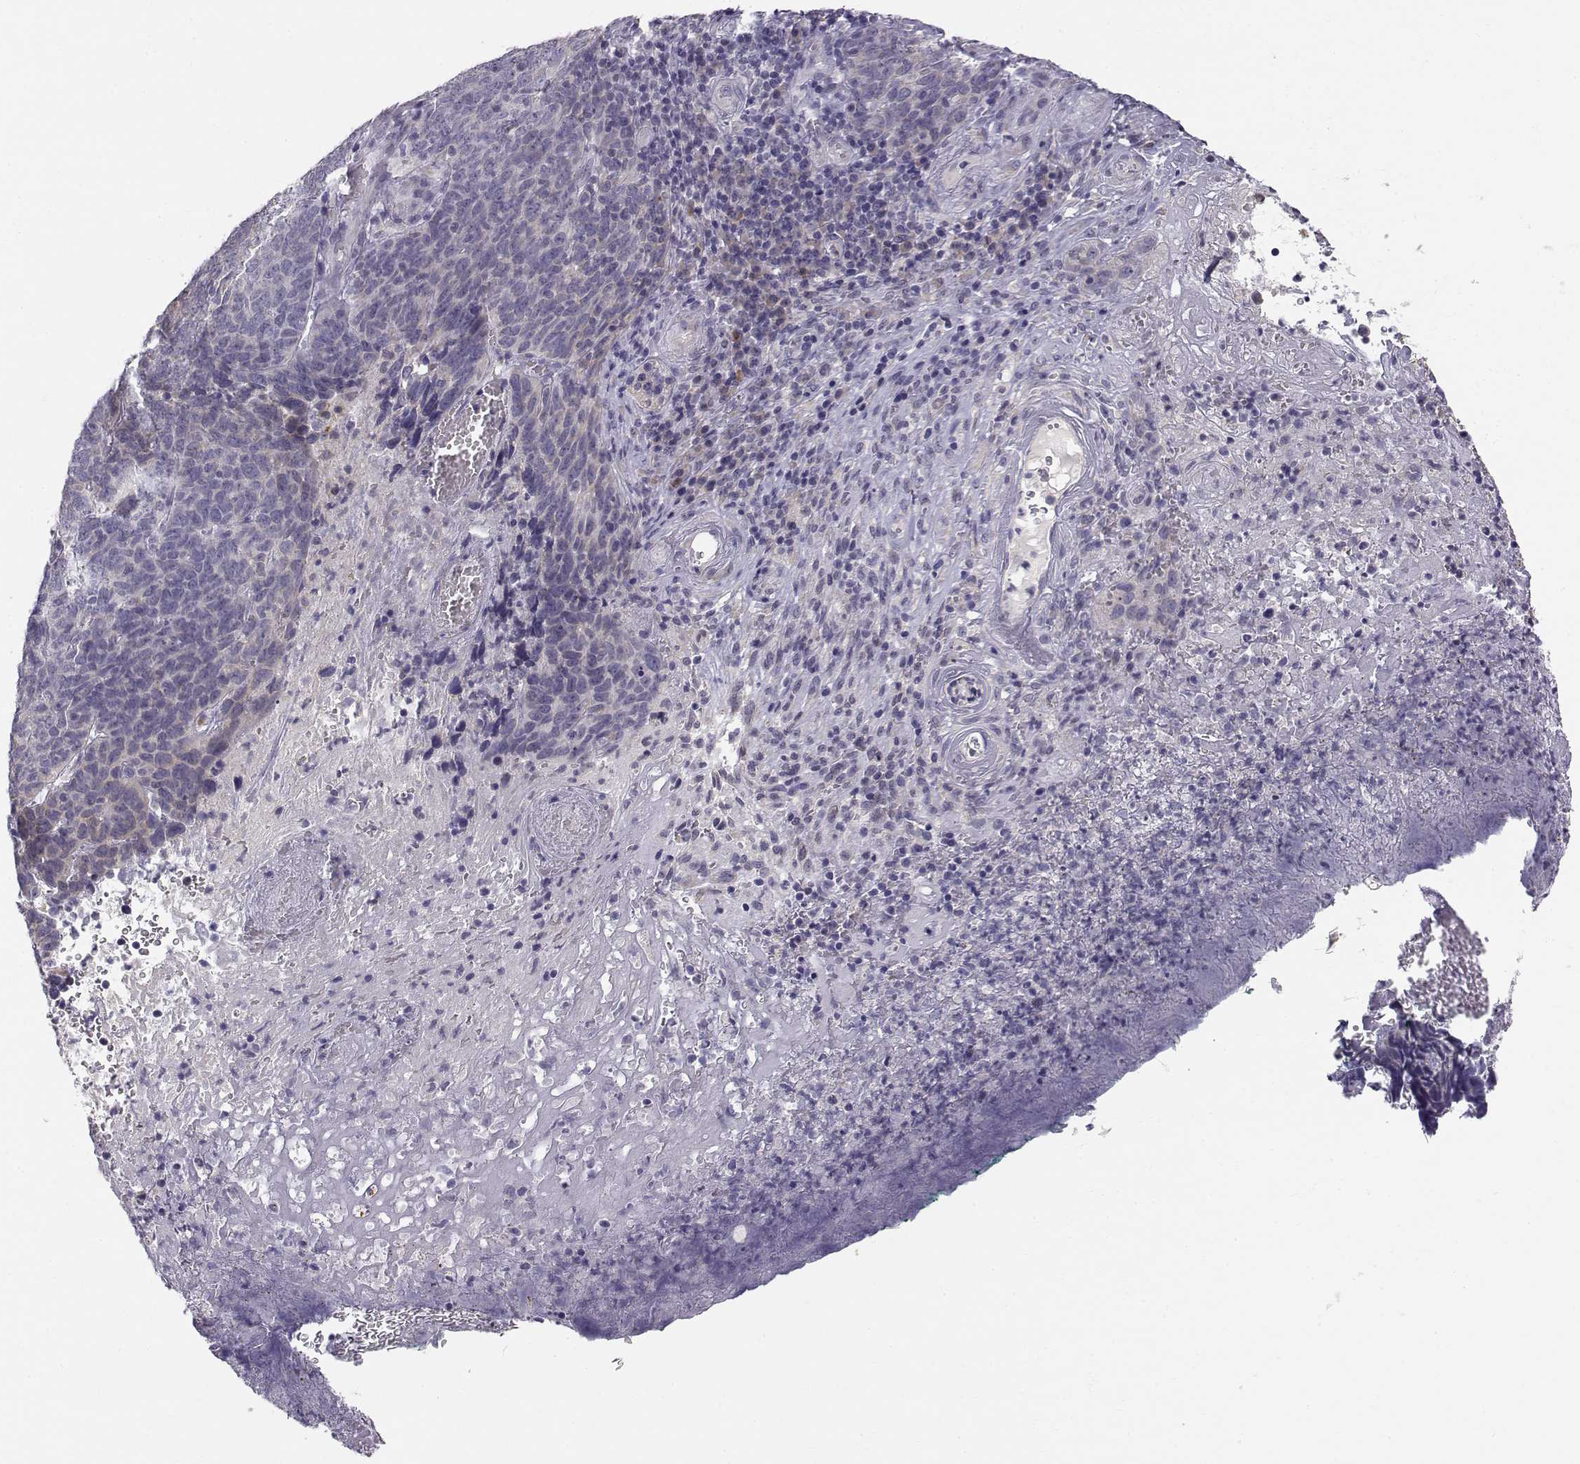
{"staining": {"intensity": "weak", "quantity": "25%-75%", "location": "cytoplasmic/membranous"}, "tissue": "skin cancer", "cell_type": "Tumor cells", "image_type": "cancer", "snomed": [{"axis": "morphology", "description": "Squamous cell carcinoma, NOS"}, {"axis": "topography", "description": "Skin"}, {"axis": "topography", "description": "Anal"}], "caption": "DAB immunohistochemical staining of skin squamous cell carcinoma exhibits weak cytoplasmic/membranous protein positivity in approximately 25%-75% of tumor cells. (Brightfield microscopy of DAB IHC at high magnification).", "gene": "ACSL6", "patient": {"sex": "female", "age": 51}}